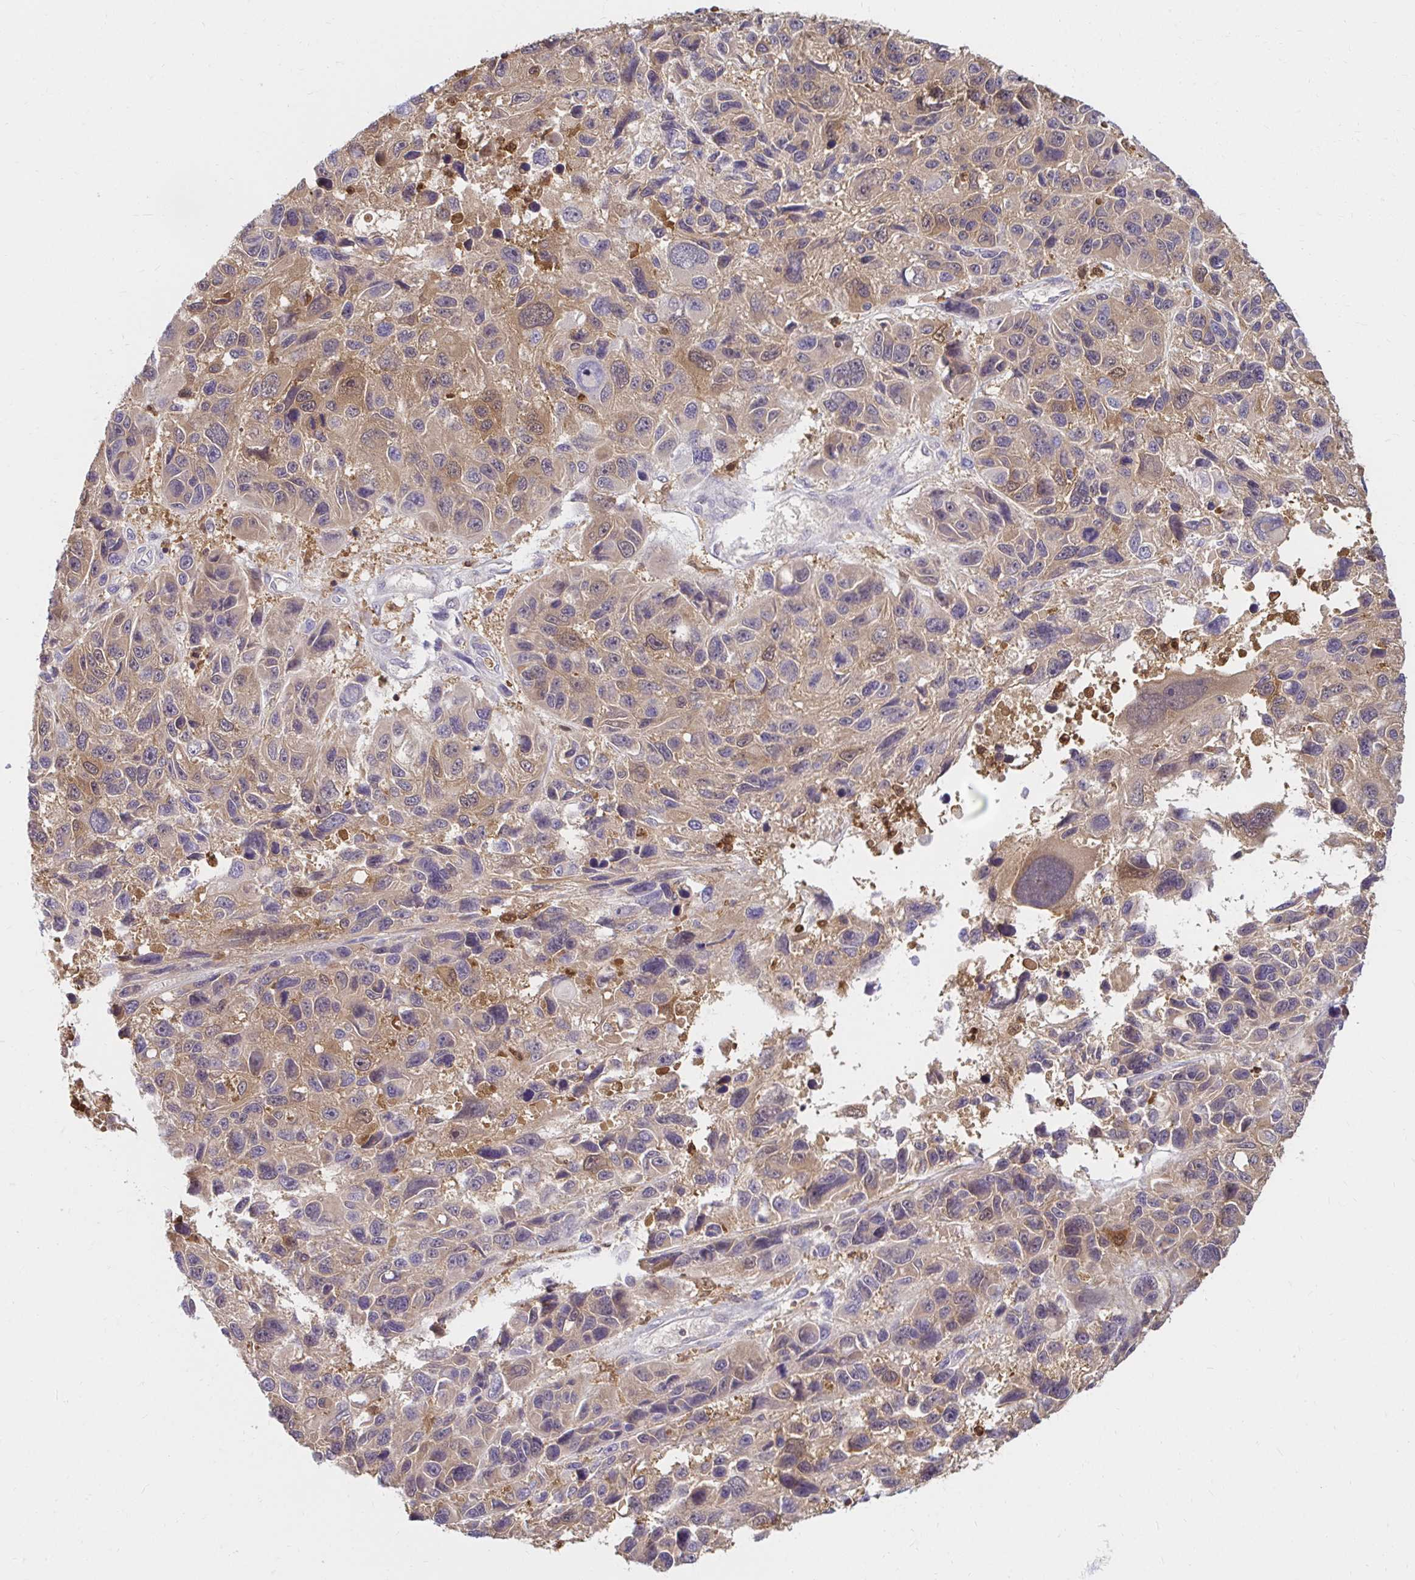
{"staining": {"intensity": "weak", "quantity": "25%-75%", "location": "cytoplasmic/membranous"}, "tissue": "melanoma", "cell_type": "Tumor cells", "image_type": "cancer", "snomed": [{"axis": "morphology", "description": "Malignant melanoma, NOS"}, {"axis": "topography", "description": "Skin"}], "caption": "This histopathology image reveals immunohistochemistry (IHC) staining of malignant melanoma, with low weak cytoplasmic/membranous expression in approximately 25%-75% of tumor cells.", "gene": "PYCARD", "patient": {"sex": "male", "age": 53}}